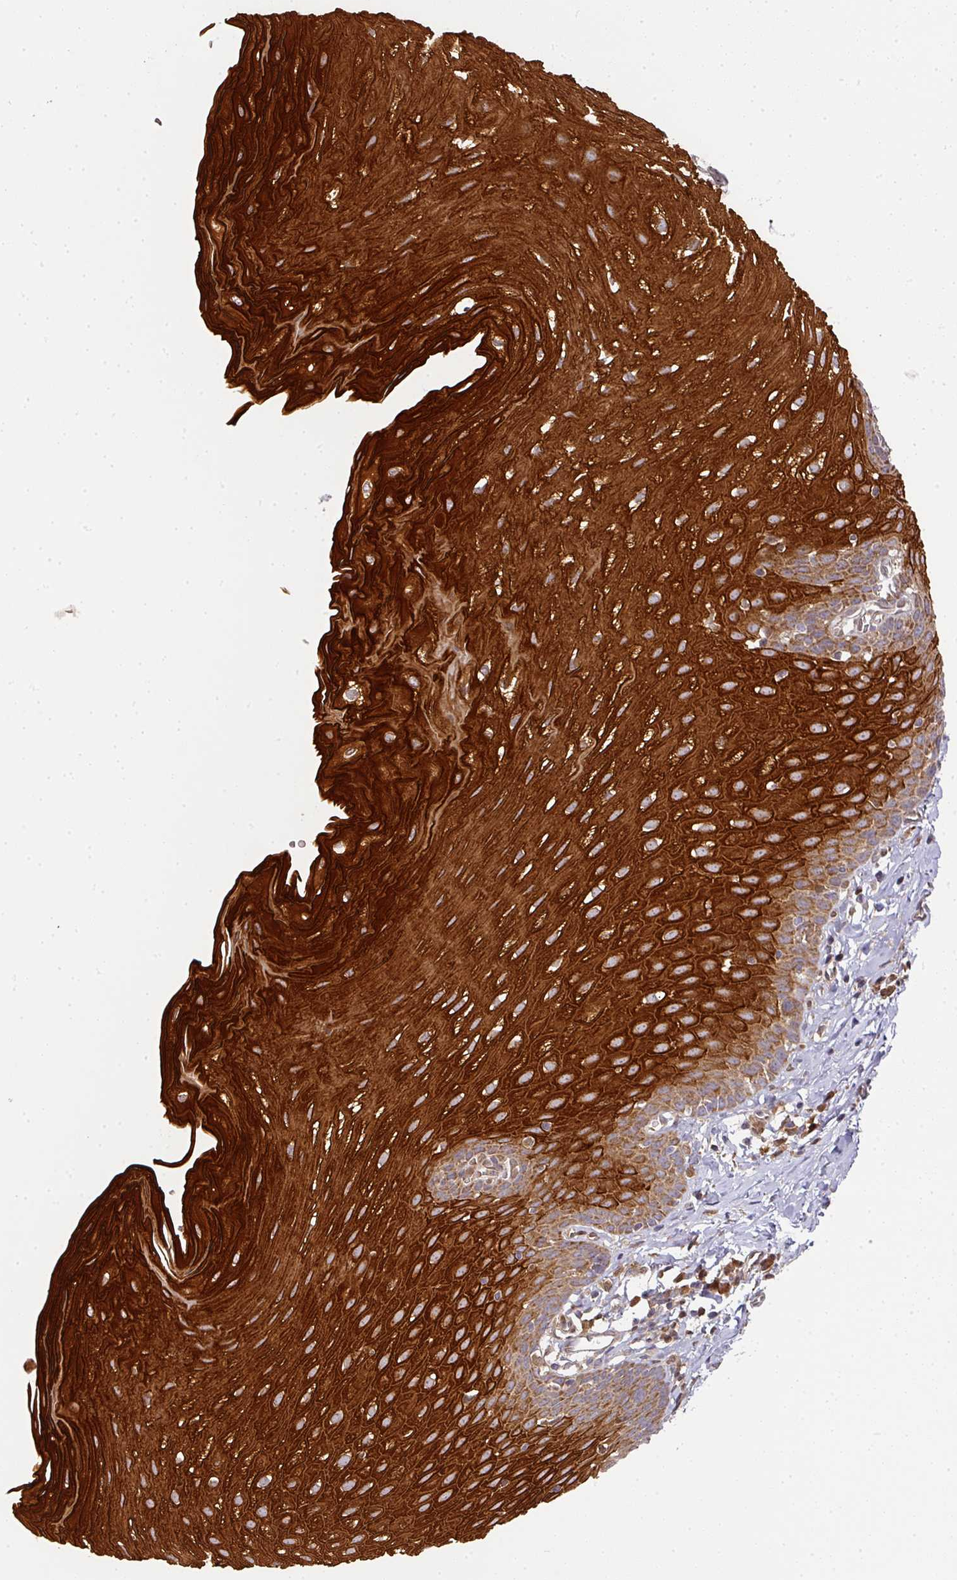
{"staining": {"intensity": "strong", "quantity": ">75%", "location": "cytoplasmic/membranous"}, "tissue": "esophagus", "cell_type": "Squamous epithelial cells", "image_type": "normal", "snomed": [{"axis": "morphology", "description": "Normal tissue, NOS"}, {"axis": "topography", "description": "Esophagus"}], "caption": "Protein staining of normal esophagus shows strong cytoplasmic/membranous expression in approximately >75% of squamous epithelial cells.", "gene": "MALSU1", "patient": {"sex": "male", "age": 70}}